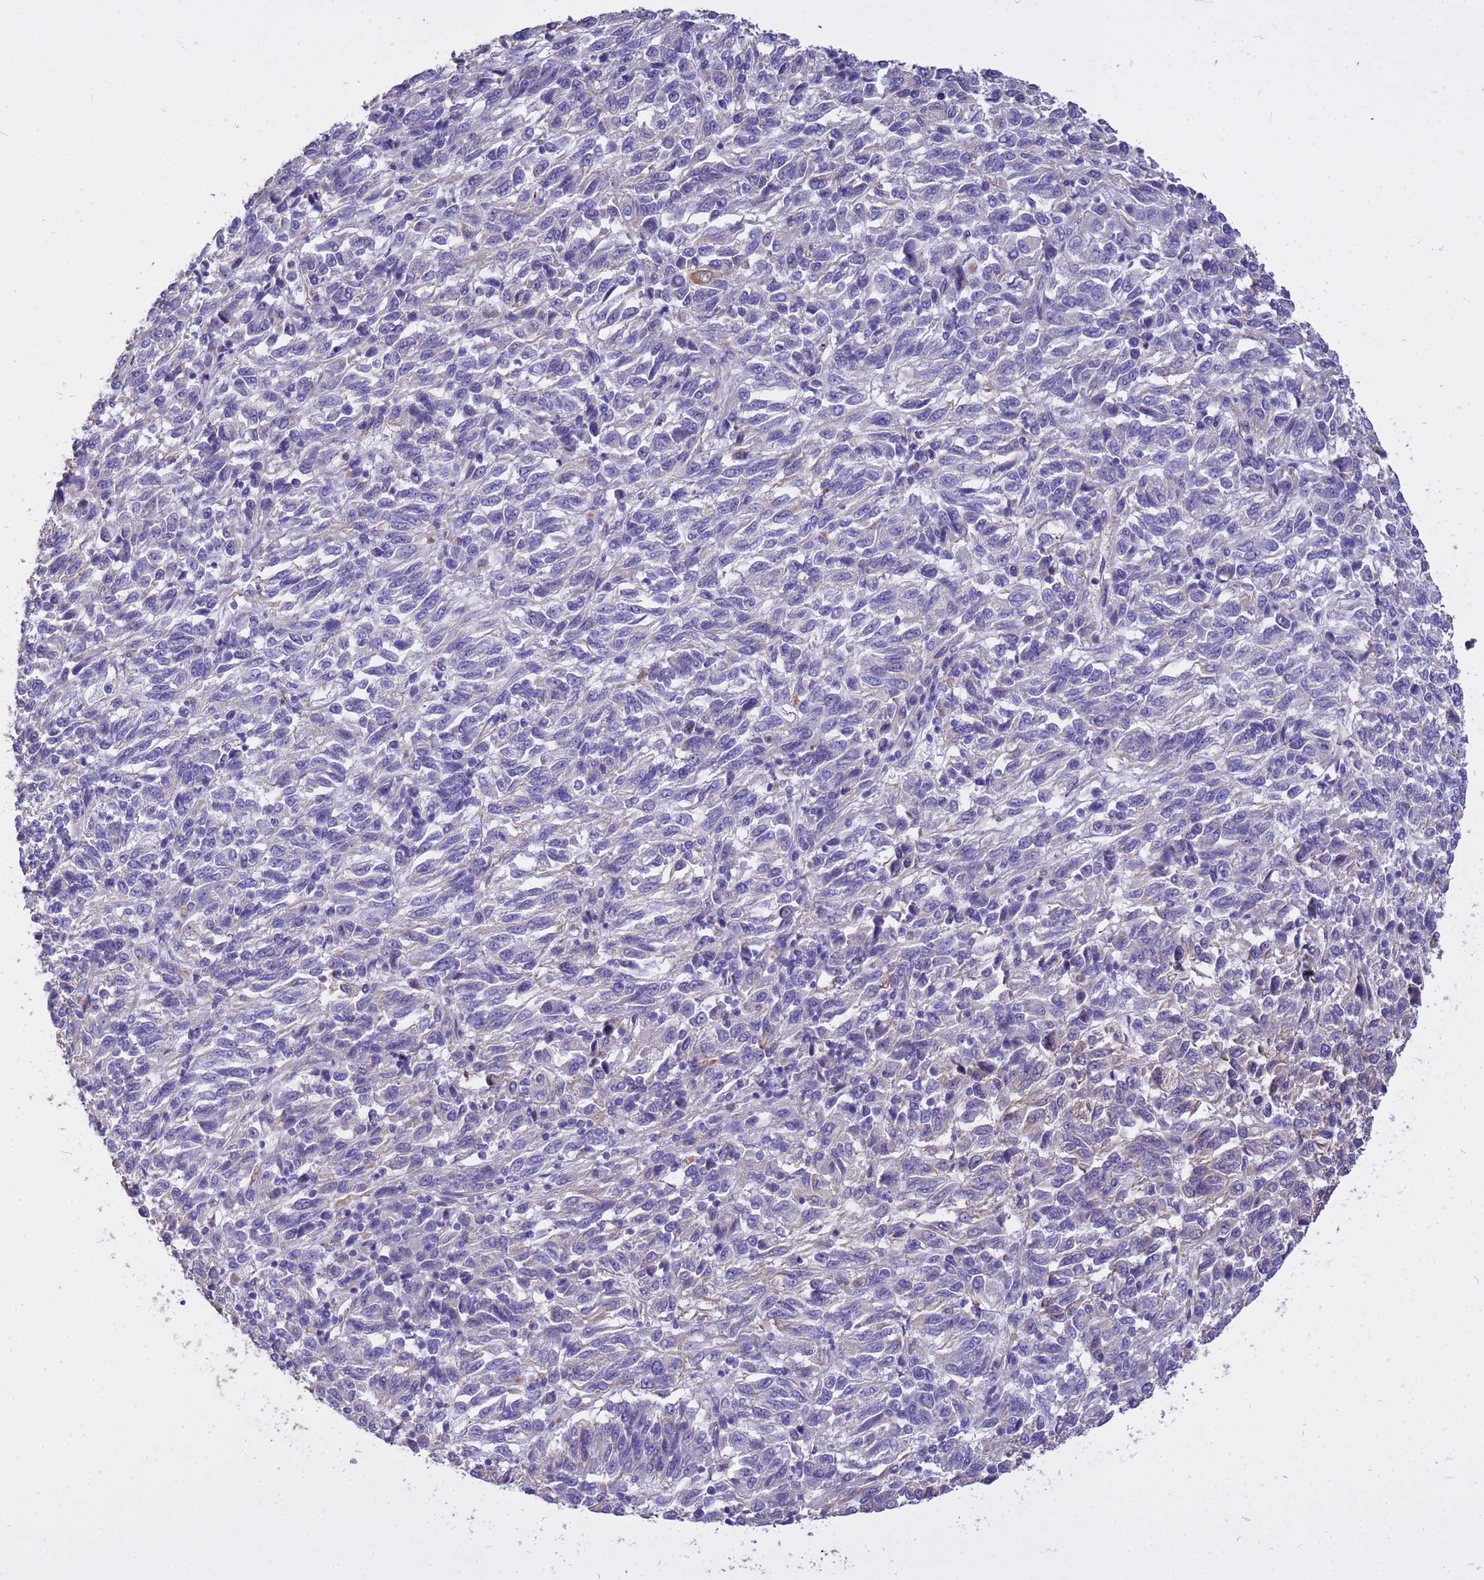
{"staining": {"intensity": "negative", "quantity": "none", "location": "none"}, "tissue": "melanoma", "cell_type": "Tumor cells", "image_type": "cancer", "snomed": [{"axis": "morphology", "description": "Malignant melanoma, Metastatic site"}, {"axis": "topography", "description": "Lung"}], "caption": "Immunohistochemistry histopathology image of human melanoma stained for a protein (brown), which shows no staining in tumor cells.", "gene": "TCEAL3", "patient": {"sex": "male", "age": 64}}